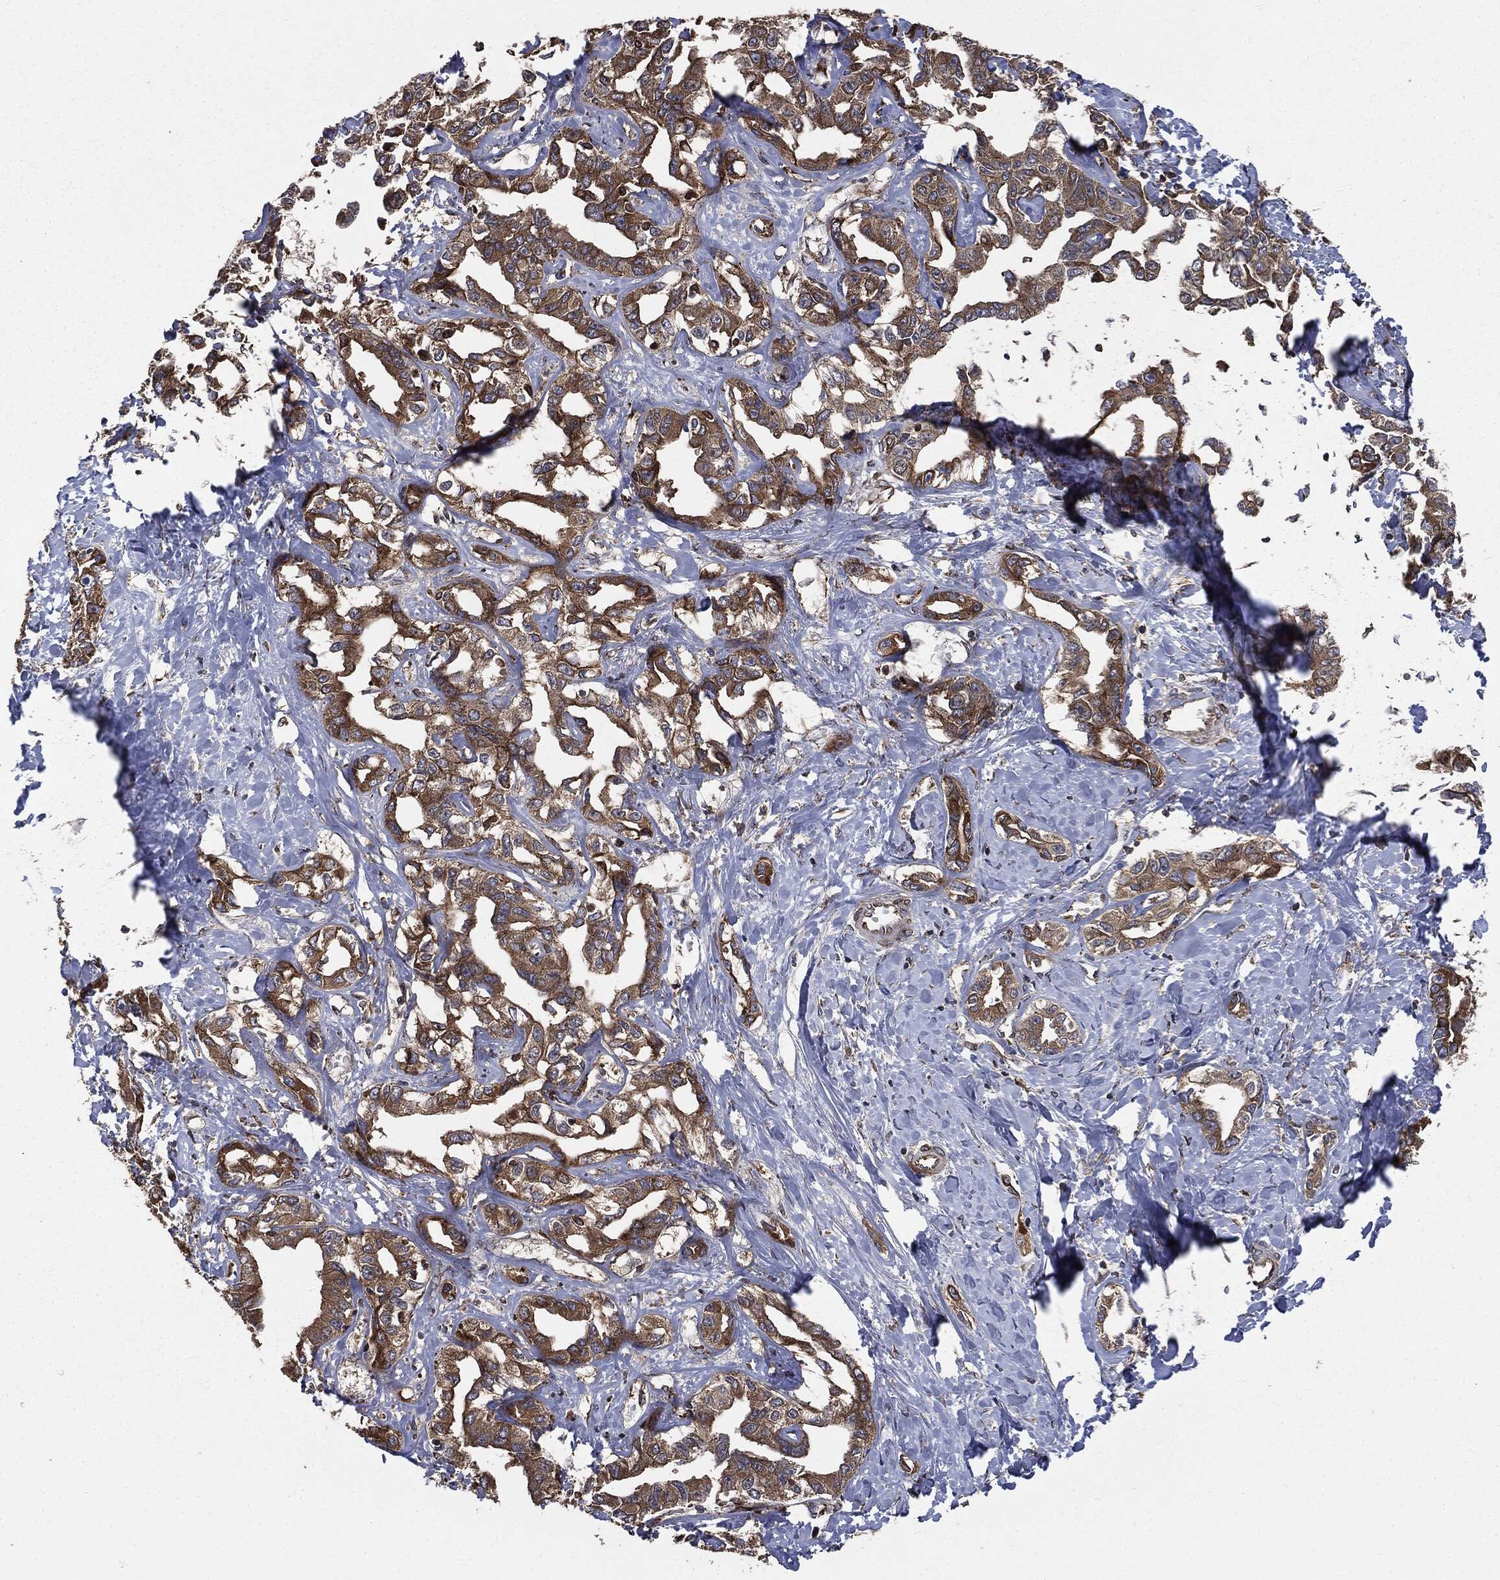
{"staining": {"intensity": "strong", "quantity": ">75%", "location": "cytoplasmic/membranous"}, "tissue": "liver cancer", "cell_type": "Tumor cells", "image_type": "cancer", "snomed": [{"axis": "morphology", "description": "Cholangiocarcinoma"}, {"axis": "topography", "description": "Liver"}], "caption": "An immunohistochemistry image of neoplastic tissue is shown. Protein staining in brown highlights strong cytoplasmic/membranous positivity in cholangiocarcinoma (liver) within tumor cells. (IHC, brightfield microscopy, high magnification).", "gene": "PLOD3", "patient": {"sex": "male", "age": 59}}